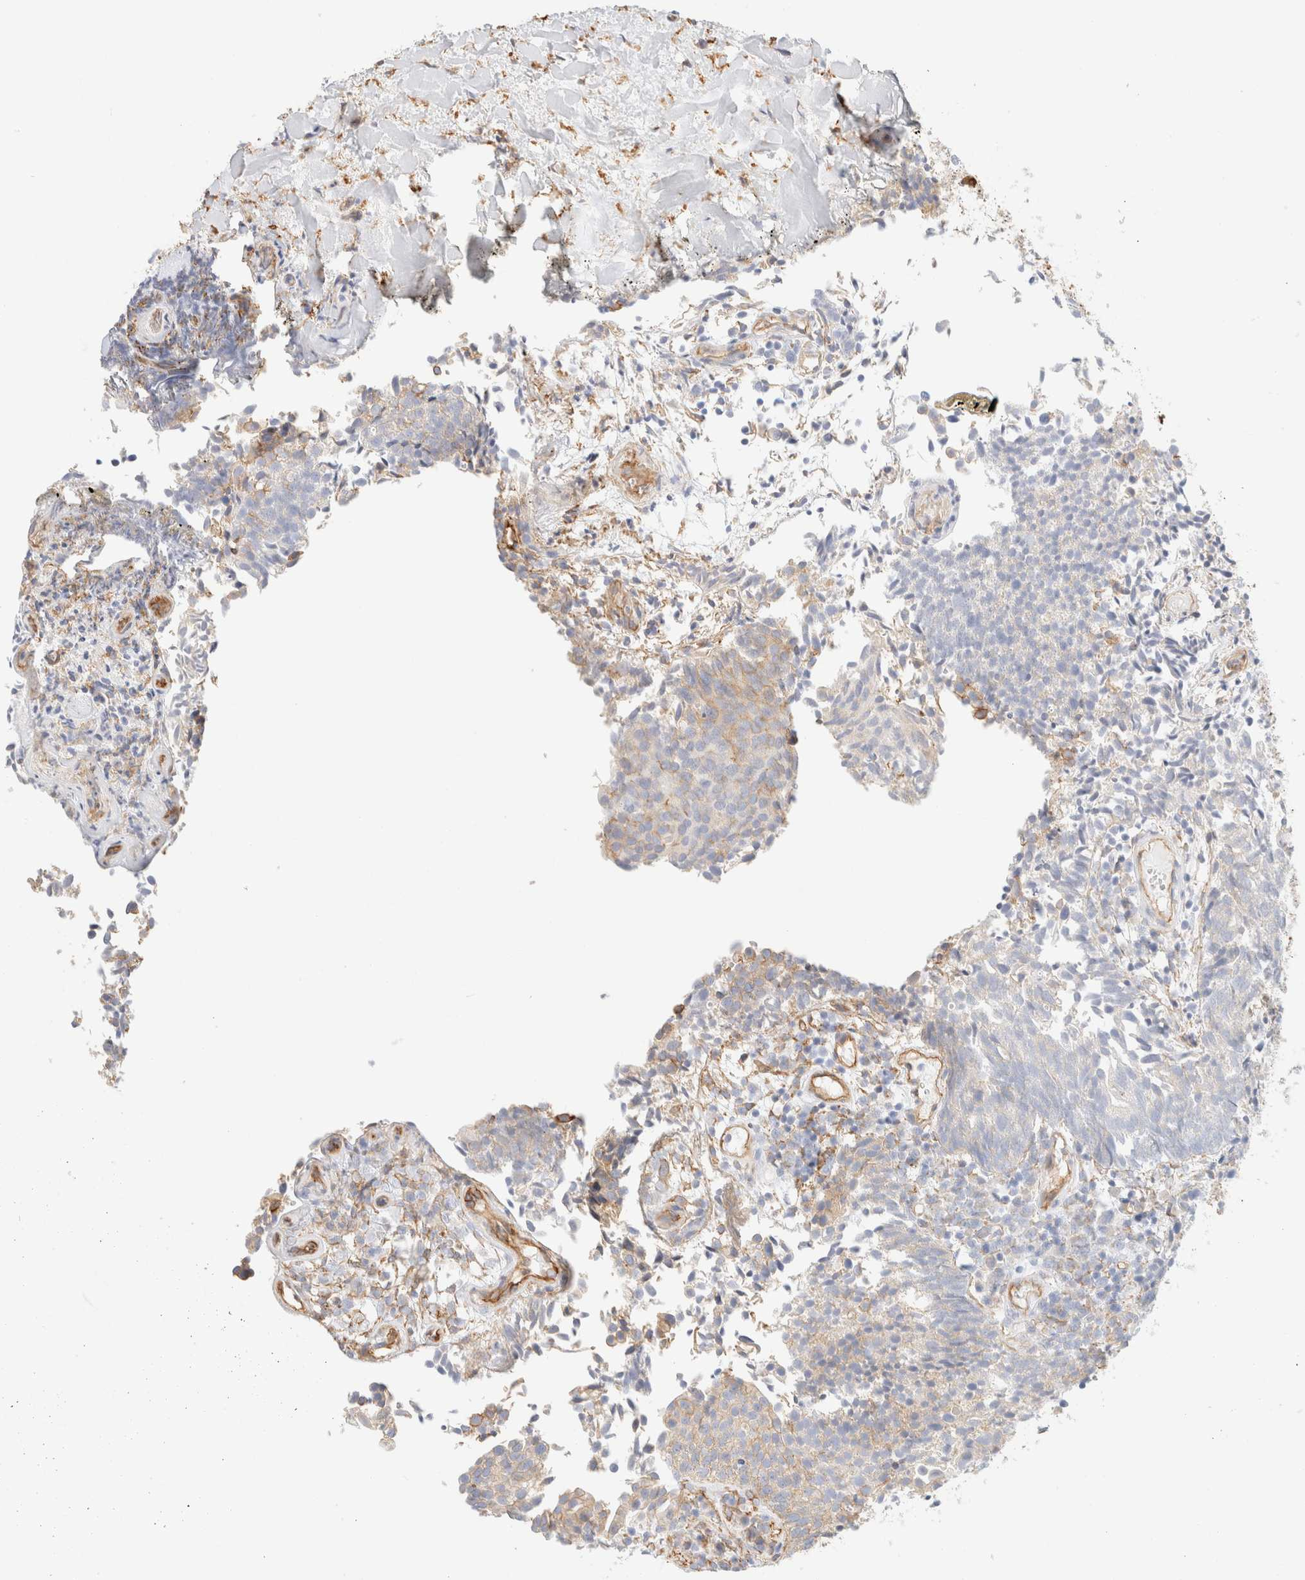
{"staining": {"intensity": "moderate", "quantity": "<25%", "location": "cytoplasmic/membranous"}, "tissue": "urothelial cancer", "cell_type": "Tumor cells", "image_type": "cancer", "snomed": [{"axis": "morphology", "description": "Urothelial carcinoma, Low grade"}, {"axis": "topography", "description": "Urinary bladder"}], "caption": "Brown immunohistochemical staining in urothelial cancer reveals moderate cytoplasmic/membranous positivity in about <25% of tumor cells. (DAB = brown stain, brightfield microscopy at high magnification).", "gene": "CYB5R4", "patient": {"sex": "male", "age": 86}}